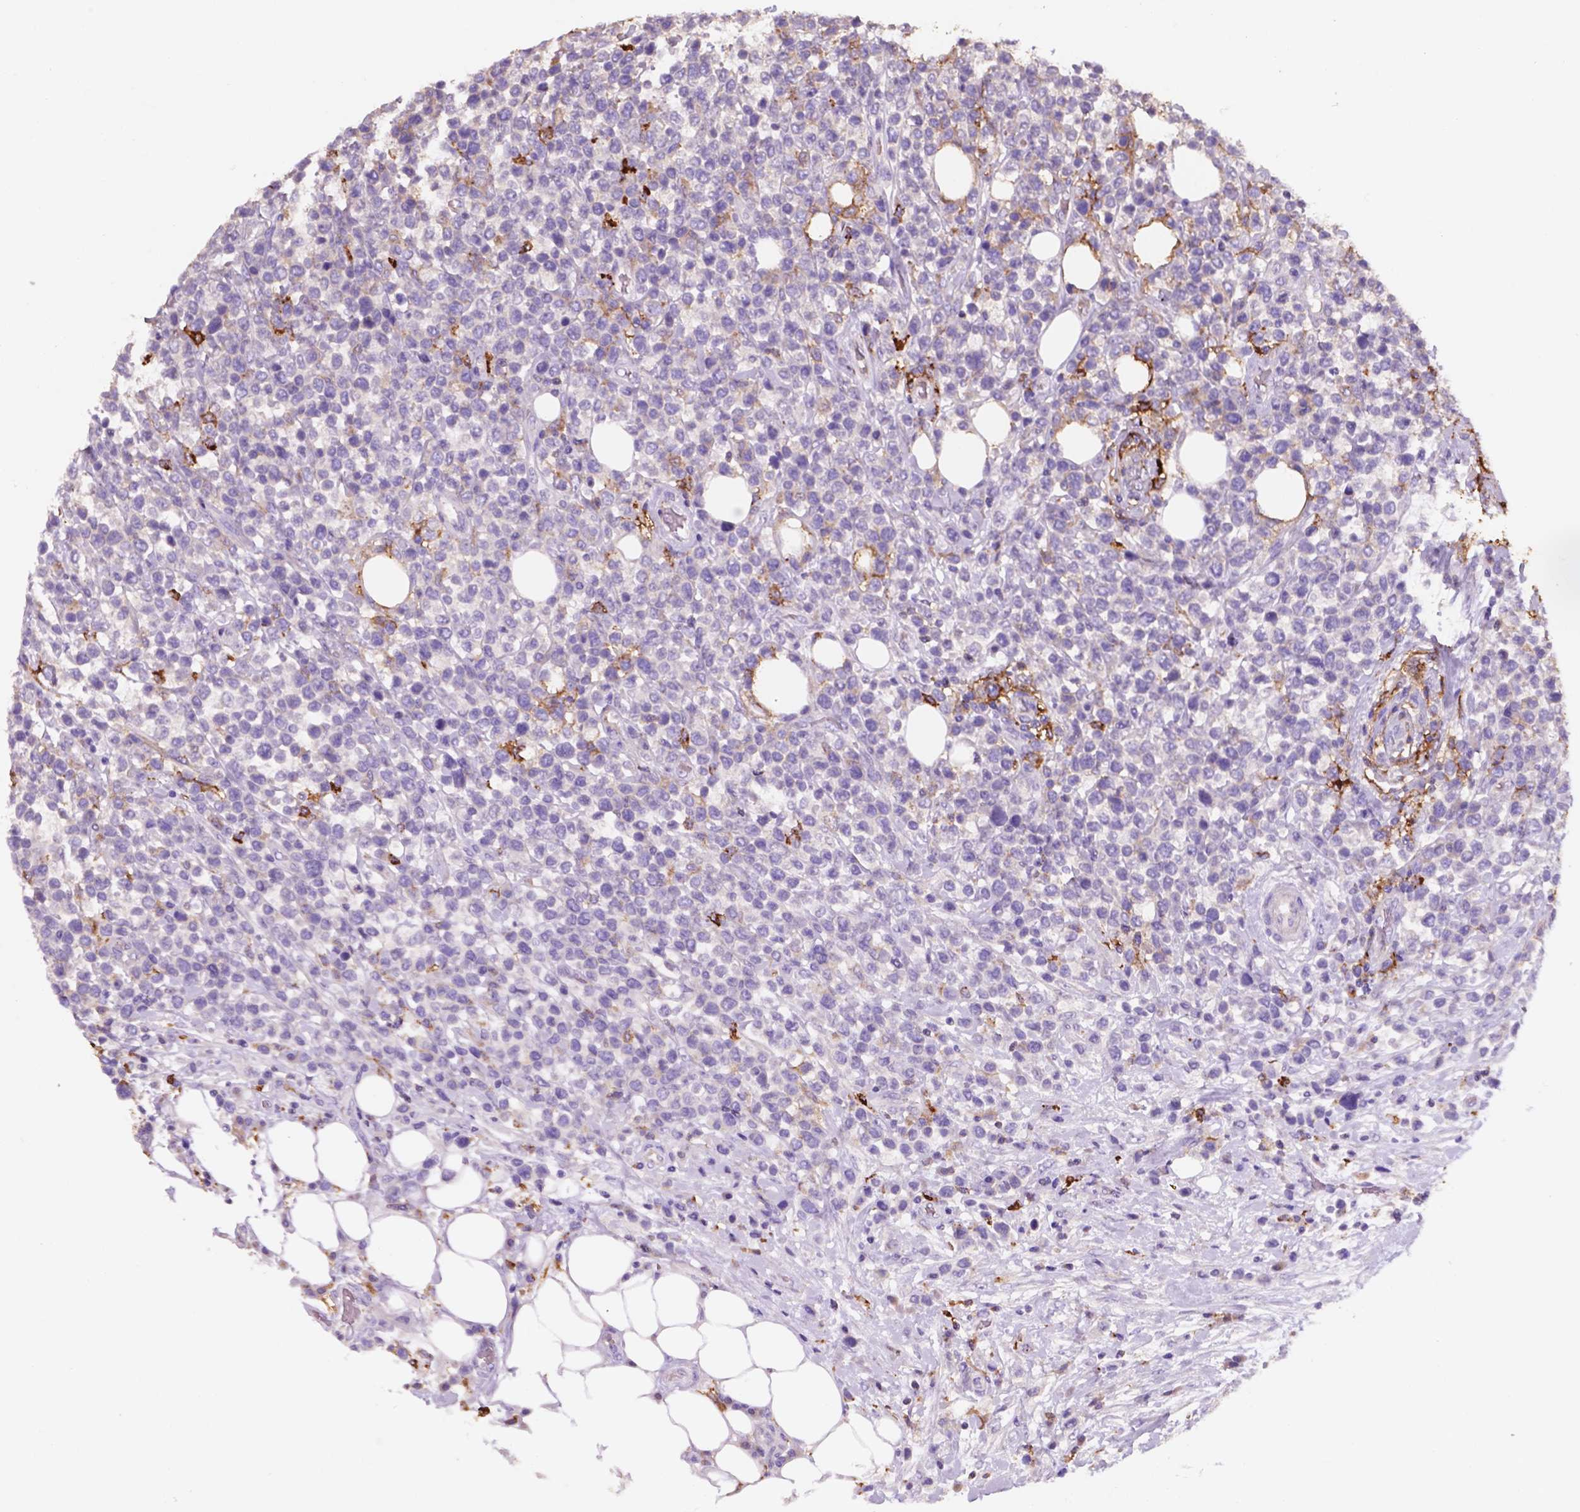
{"staining": {"intensity": "negative", "quantity": "none", "location": "none"}, "tissue": "lymphoma", "cell_type": "Tumor cells", "image_type": "cancer", "snomed": [{"axis": "morphology", "description": "Malignant lymphoma, non-Hodgkin's type, High grade"}, {"axis": "topography", "description": "Soft tissue"}], "caption": "This is an immunohistochemistry micrograph of human malignant lymphoma, non-Hodgkin's type (high-grade). There is no expression in tumor cells.", "gene": "MKRN2OS", "patient": {"sex": "female", "age": 56}}